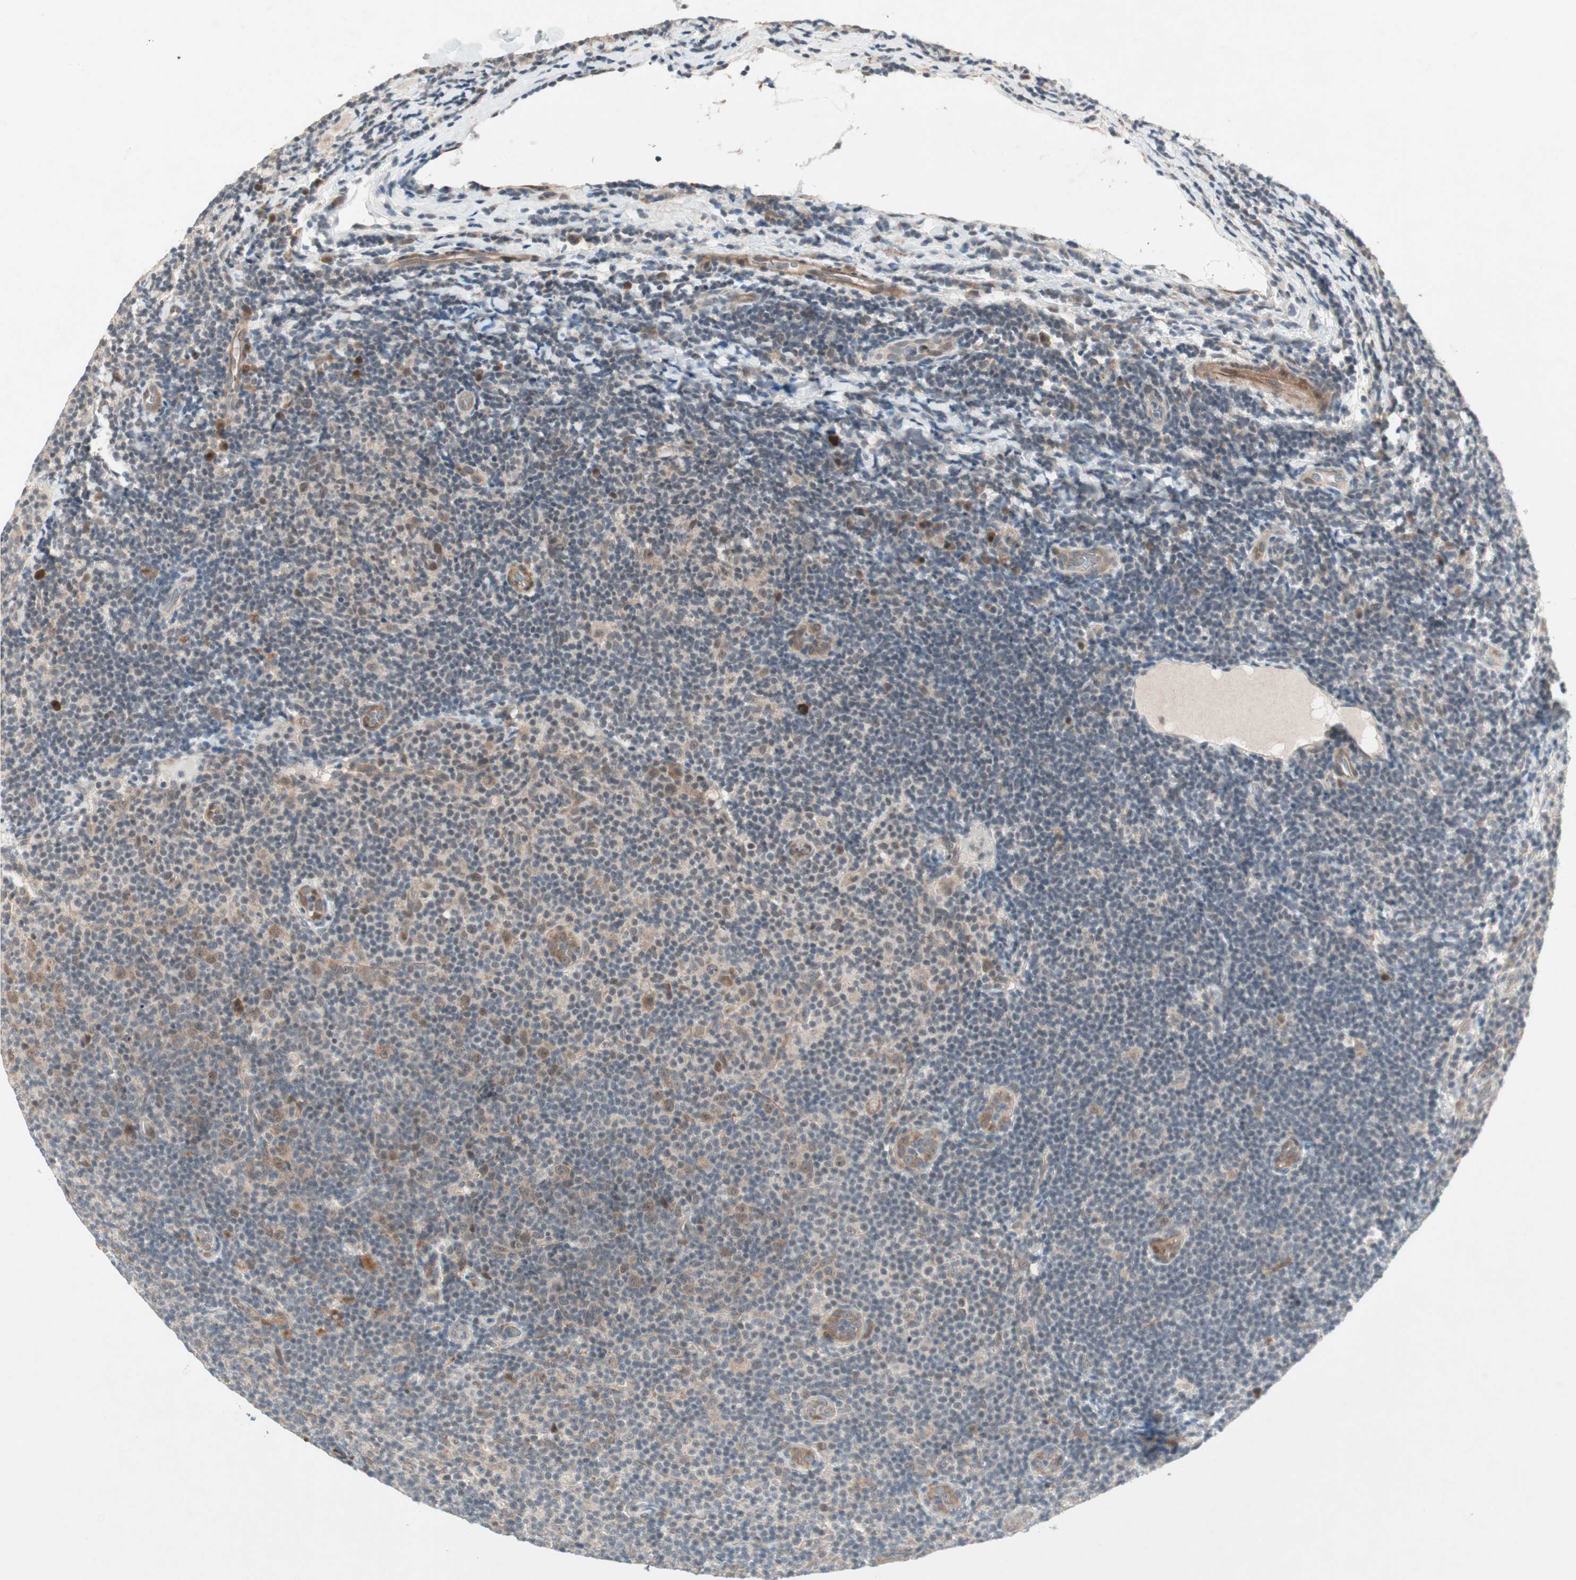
{"staining": {"intensity": "weak", "quantity": "25%-75%", "location": "cytoplasmic/membranous"}, "tissue": "lymphoma", "cell_type": "Tumor cells", "image_type": "cancer", "snomed": [{"axis": "morphology", "description": "Malignant lymphoma, non-Hodgkin's type, Low grade"}, {"axis": "topography", "description": "Lymph node"}], "caption": "Weak cytoplasmic/membranous protein expression is seen in about 25%-75% of tumor cells in lymphoma.", "gene": "PGBD1", "patient": {"sex": "male", "age": 83}}